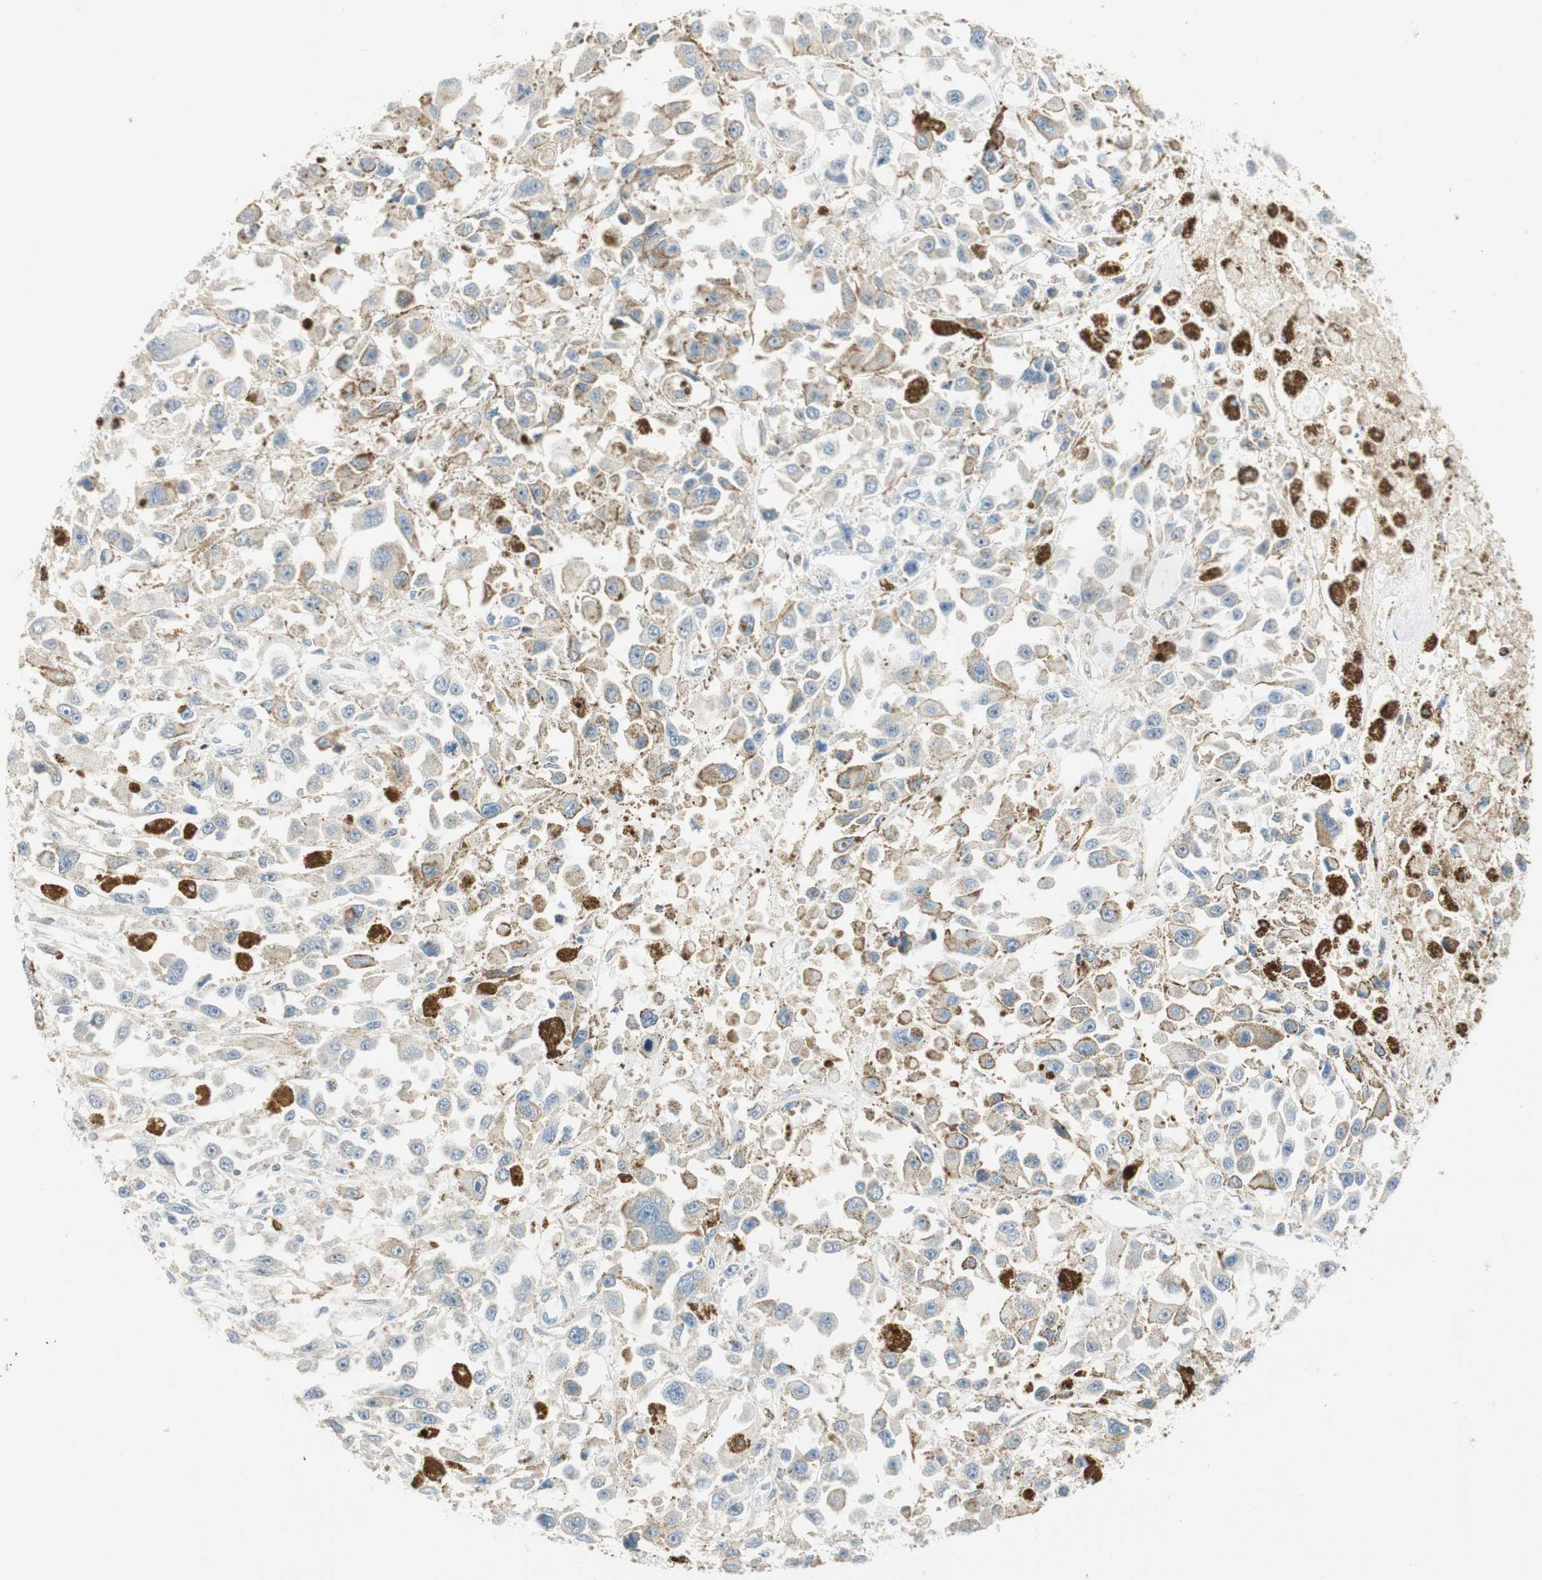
{"staining": {"intensity": "weak", "quantity": "<25%", "location": "cytoplasmic/membranous"}, "tissue": "melanoma", "cell_type": "Tumor cells", "image_type": "cancer", "snomed": [{"axis": "morphology", "description": "Malignant melanoma, Metastatic site"}, {"axis": "topography", "description": "Lymph node"}], "caption": "IHC micrograph of melanoma stained for a protein (brown), which reveals no staining in tumor cells. Brightfield microscopy of immunohistochemistry stained with DAB (brown) and hematoxylin (blue), captured at high magnification.", "gene": "MSX2", "patient": {"sex": "male", "age": 59}}